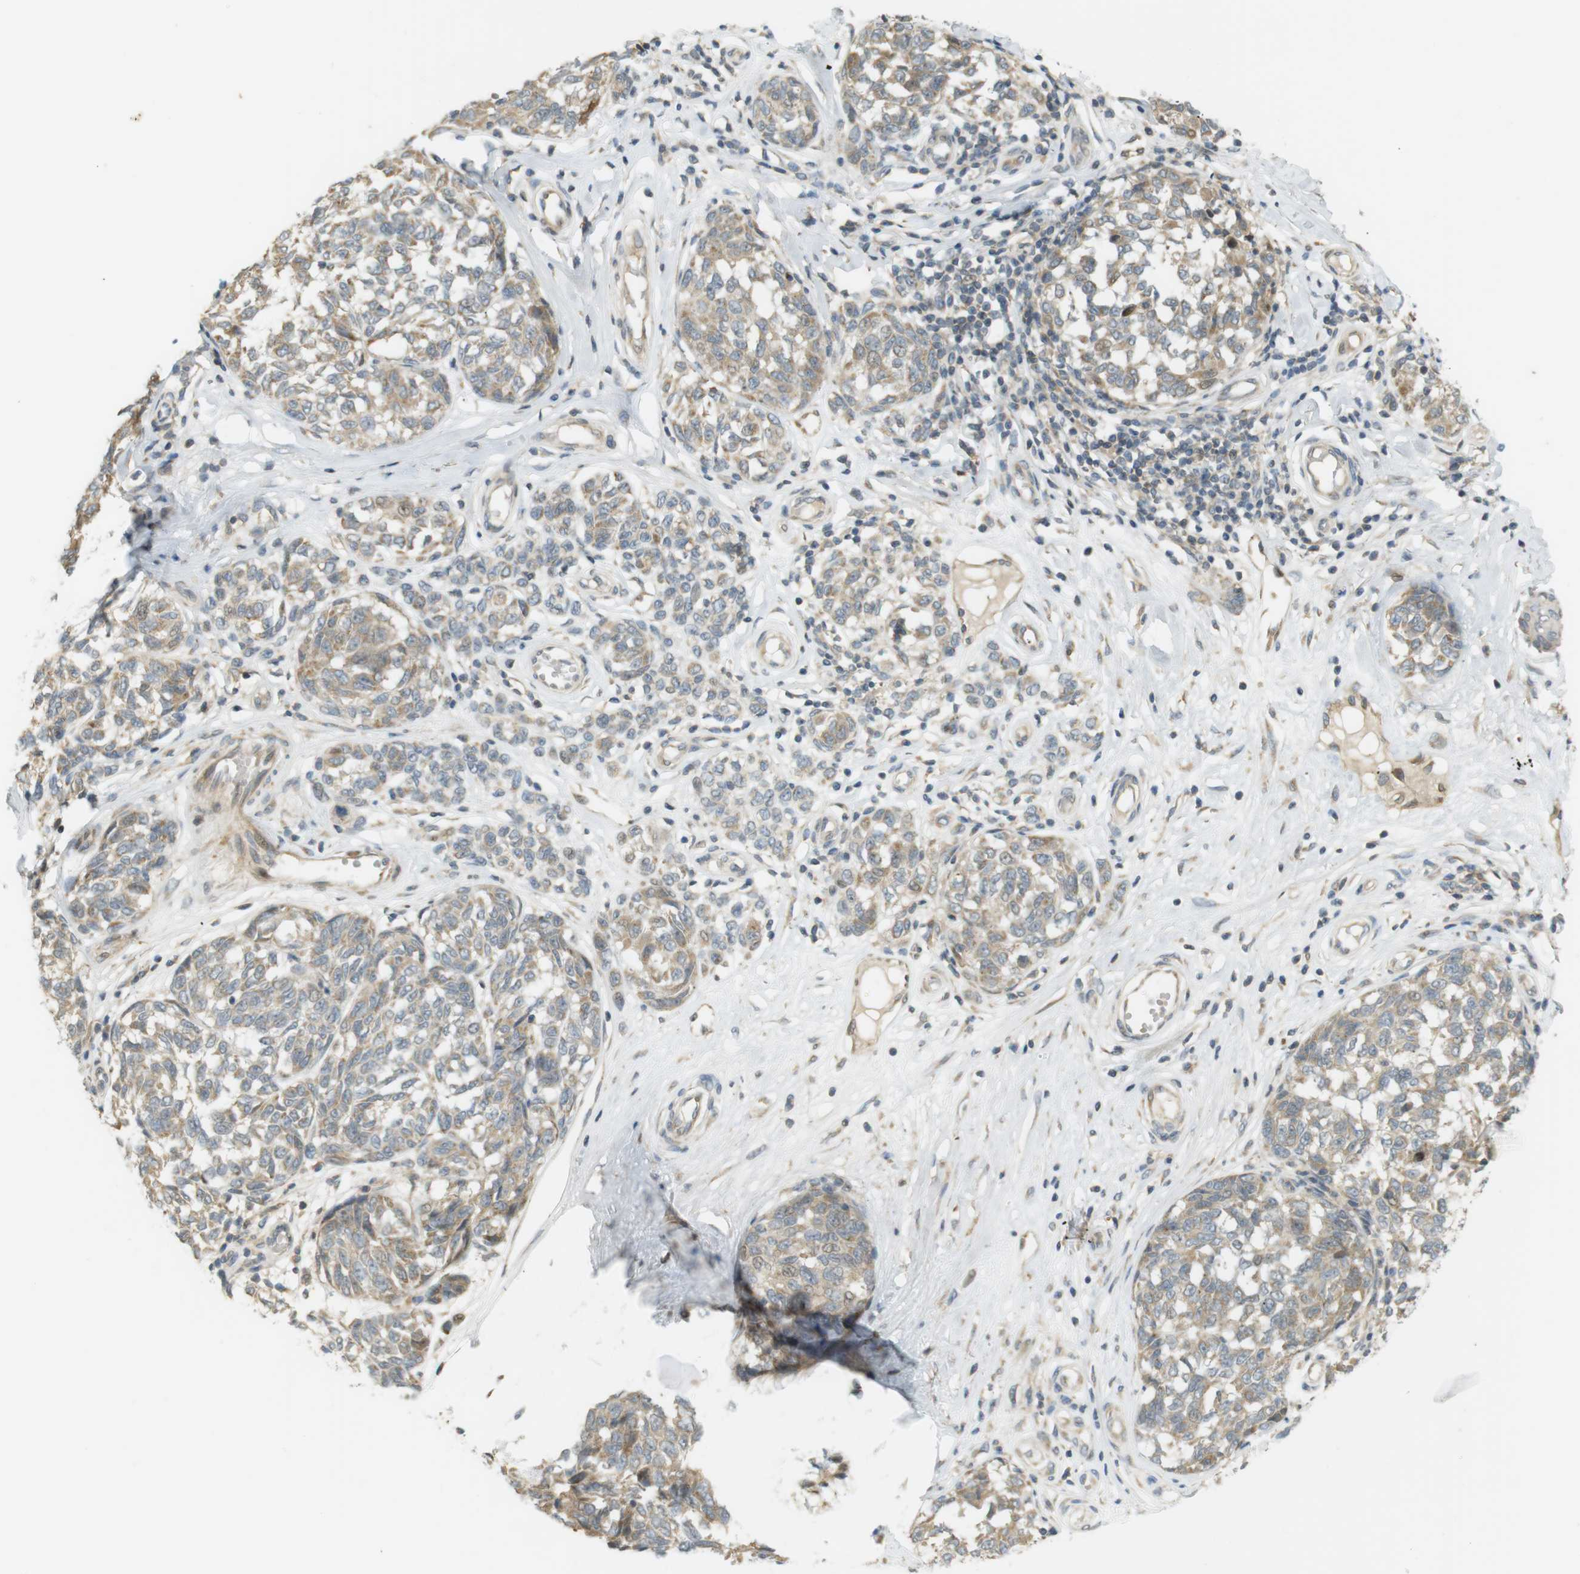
{"staining": {"intensity": "weak", "quantity": ">75%", "location": "cytoplasmic/membranous"}, "tissue": "melanoma", "cell_type": "Tumor cells", "image_type": "cancer", "snomed": [{"axis": "morphology", "description": "Malignant melanoma, NOS"}, {"axis": "topography", "description": "Skin"}], "caption": "An image of human malignant melanoma stained for a protein displays weak cytoplasmic/membranous brown staining in tumor cells.", "gene": "CLRN3", "patient": {"sex": "female", "age": 64}}